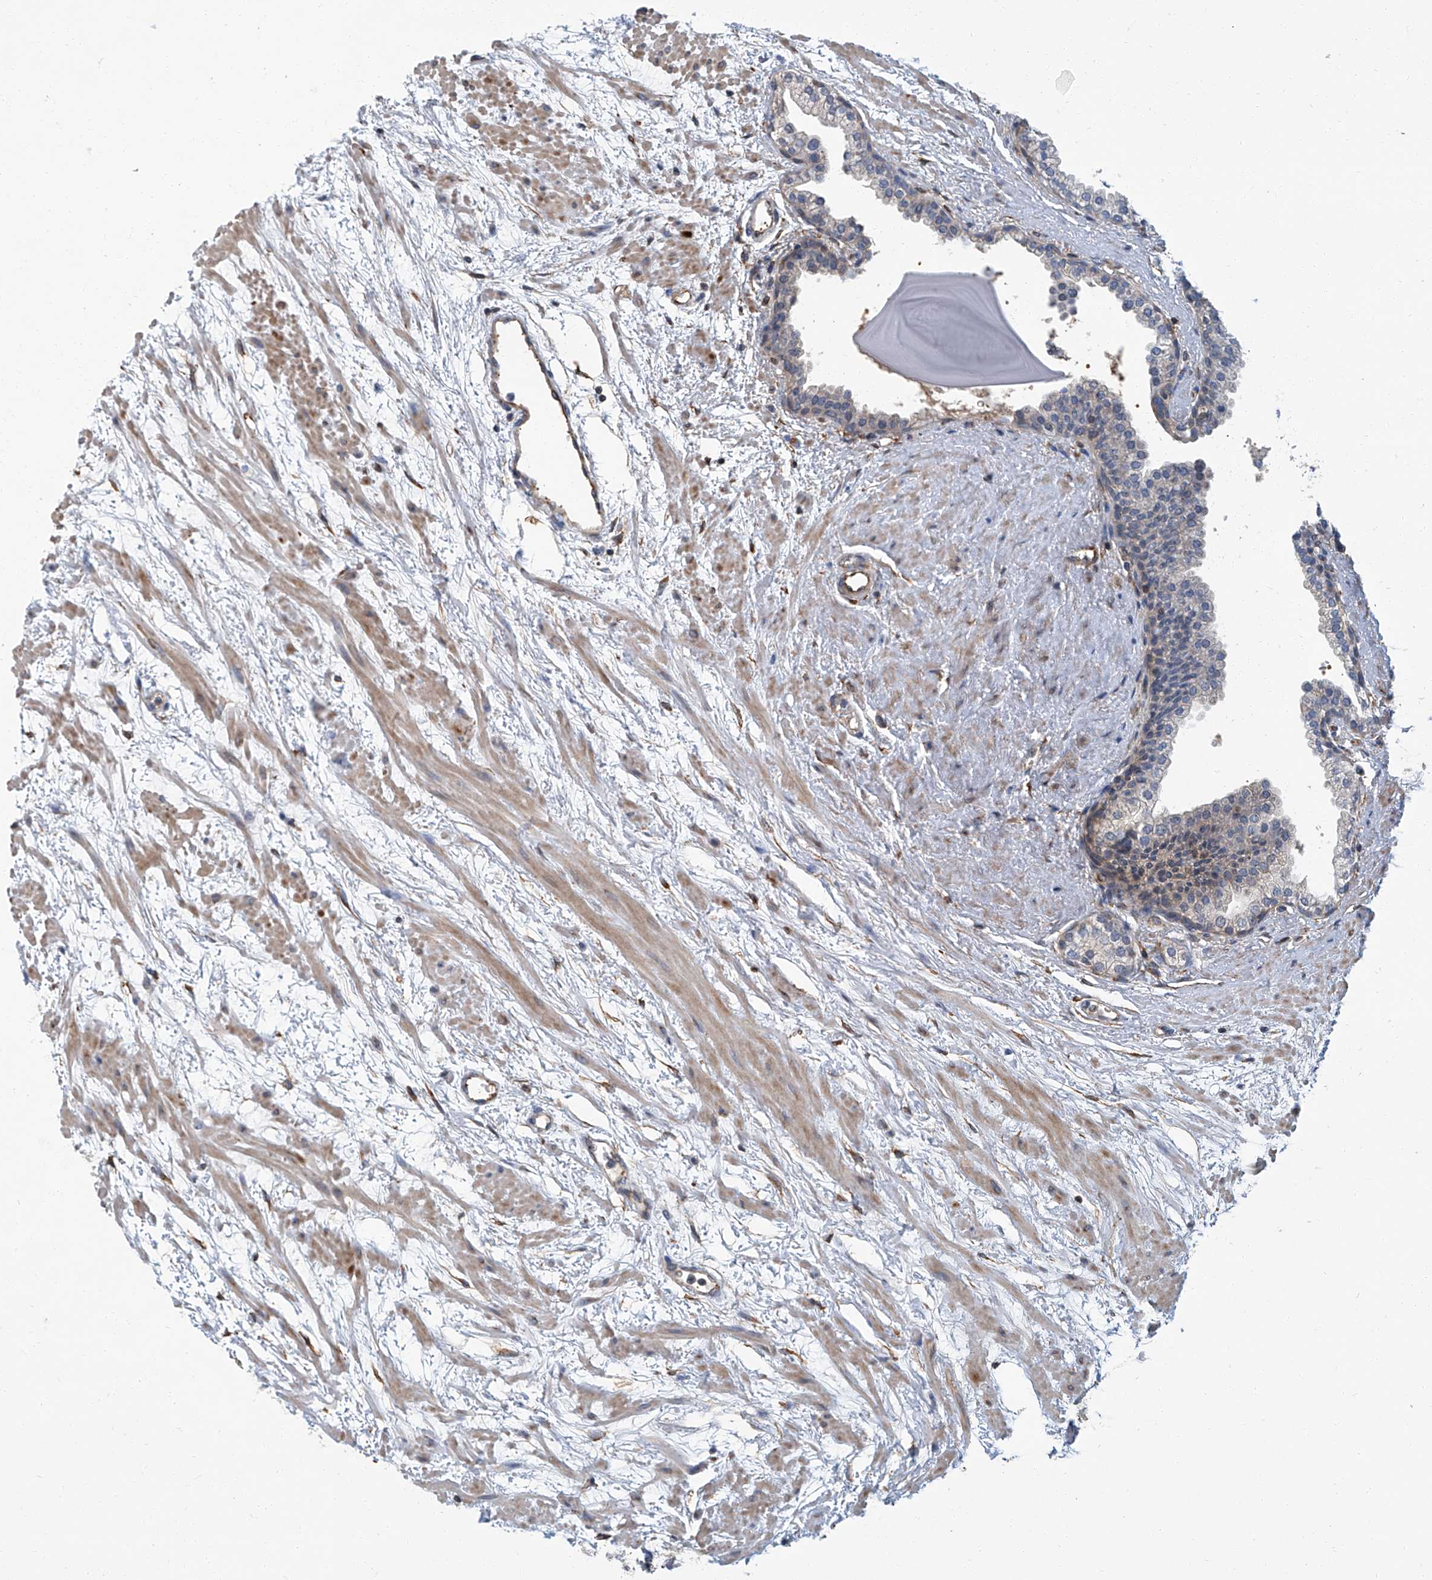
{"staining": {"intensity": "weak", "quantity": "<25%", "location": "nuclear"}, "tissue": "prostate", "cell_type": "Glandular cells", "image_type": "normal", "snomed": [{"axis": "morphology", "description": "Normal tissue, NOS"}, {"axis": "topography", "description": "Prostate"}], "caption": "Human prostate stained for a protein using immunohistochemistry (IHC) demonstrates no staining in glandular cells.", "gene": "PSMB10", "patient": {"sex": "male", "age": 48}}